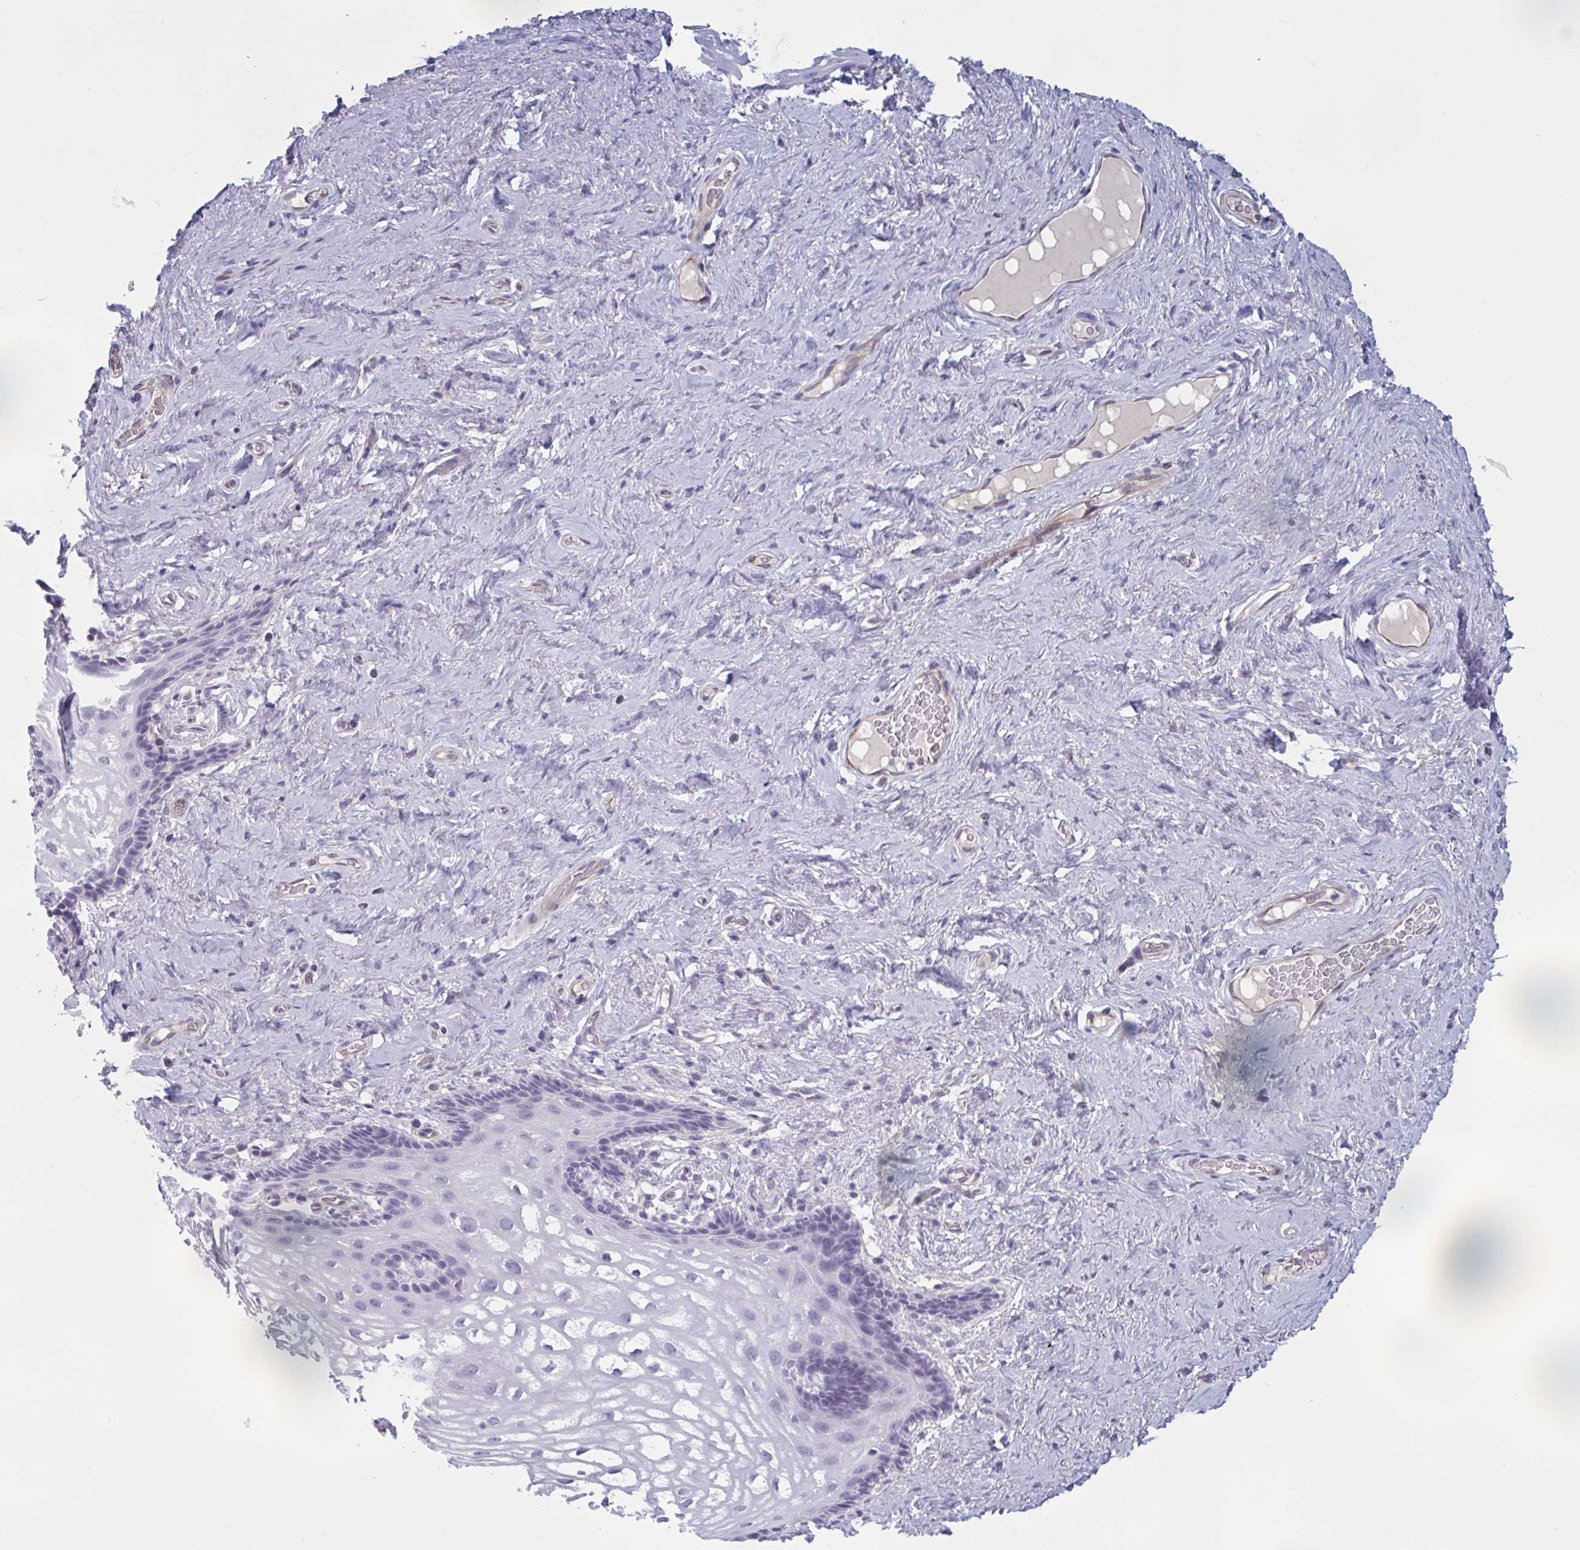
{"staining": {"intensity": "negative", "quantity": "none", "location": "none"}, "tissue": "vagina", "cell_type": "Squamous epithelial cells", "image_type": "normal", "snomed": [{"axis": "morphology", "description": "Normal tissue, NOS"}, {"axis": "morphology", "description": "Adenocarcinoma, NOS"}, {"axis": "topography", "description": "Rectum"}, {"axis": "topography", "description": "Vagina"}, {"axis": "topography", "description": "Peripheral nerve tissue"}], "caption": "The histopathology image shows no staining of squamous epithelial cells in benign vagina. (Brightfield microscopy of DAB (3,3'-diaminobenzidine) IHC at high magnification).", "gene": "OR1L3", "patient": {"sex": "female", "age": 71}}